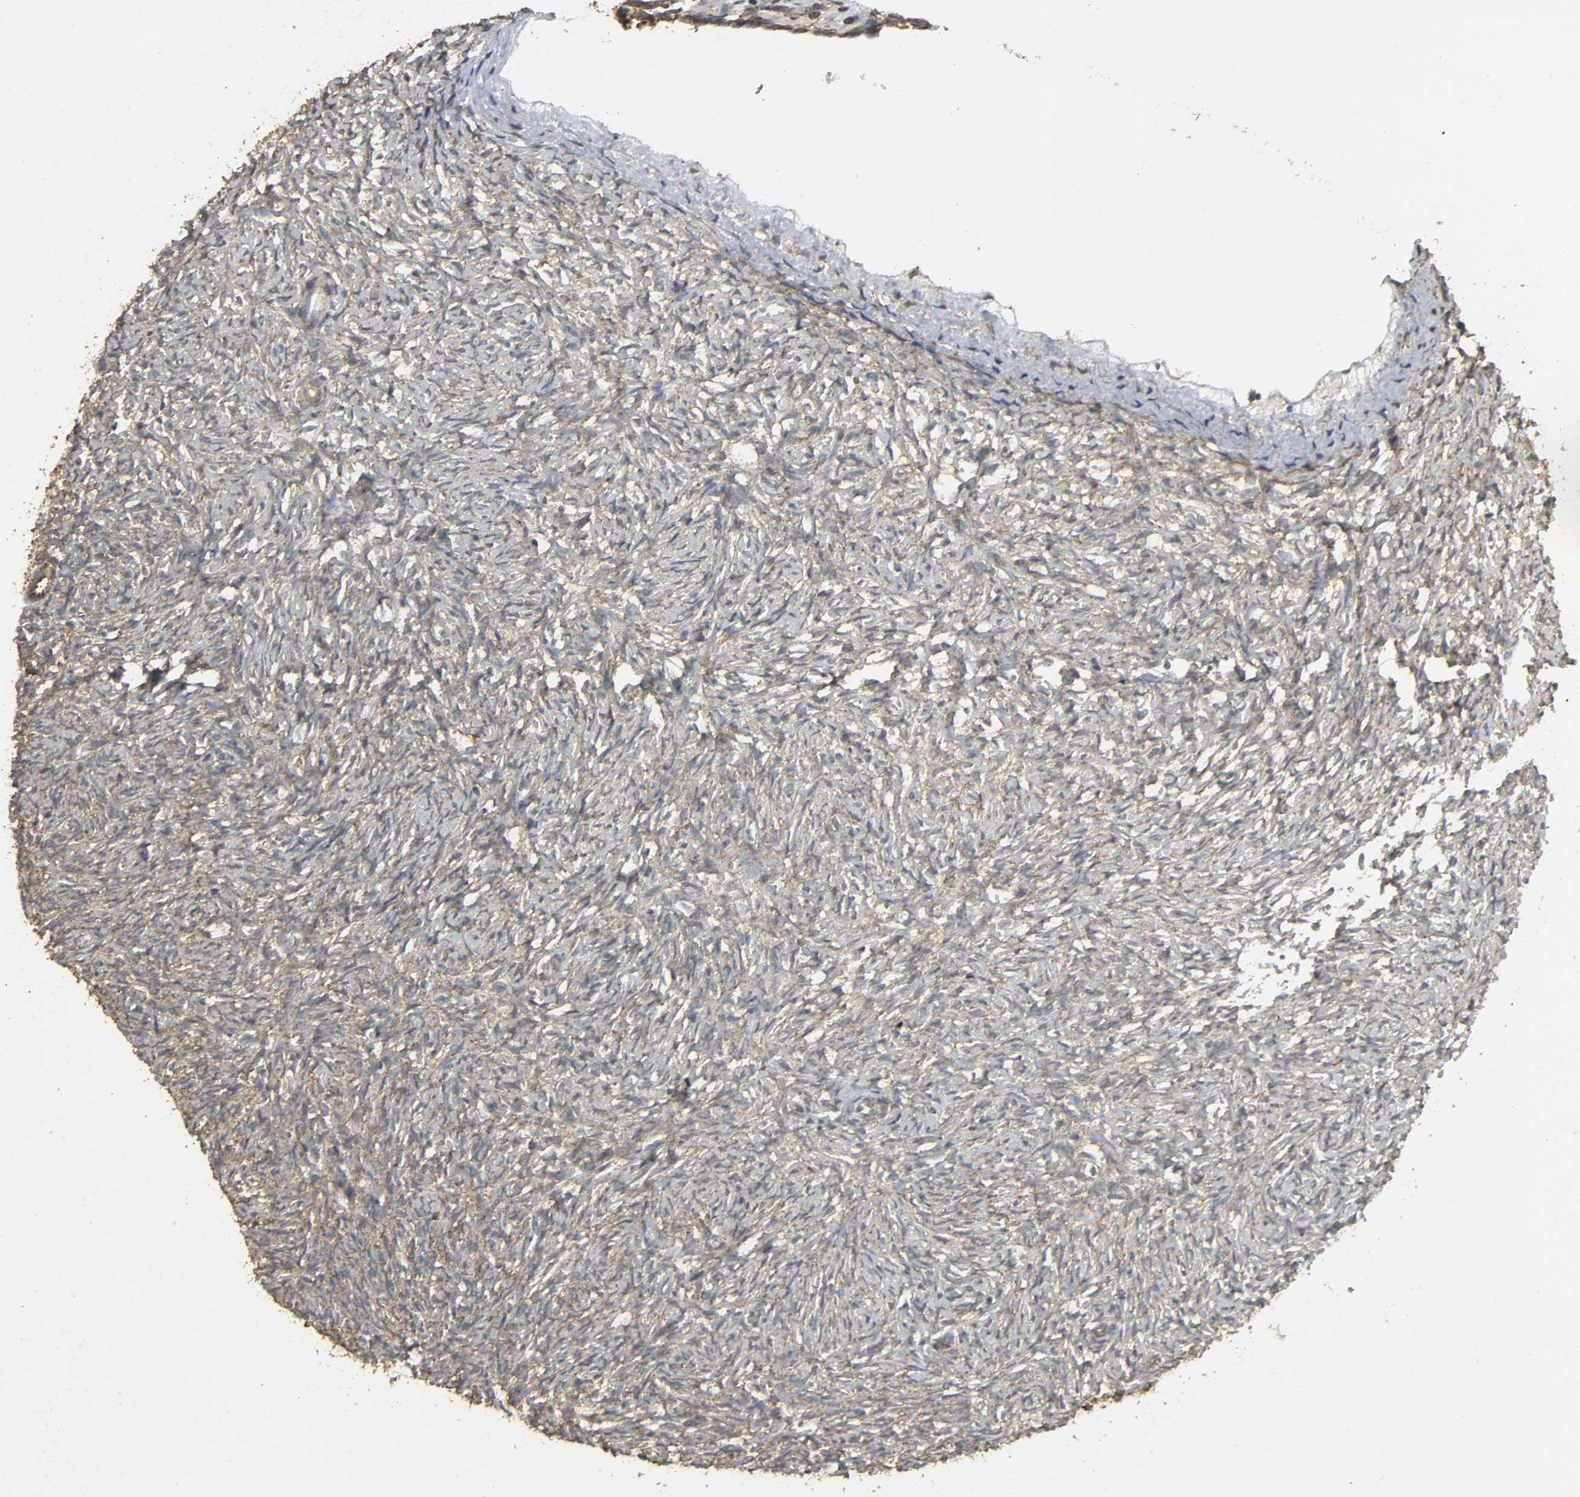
{"staining": {"intensity": "moderate", "quantity": ">75%", "location": "cytoplasmic/membranous"}, "tissue": "ovary", "cell_type": "Ovarian stroma cells", "image_type": "normal", "snomed": [{"axis": "morphology", "description": "Normal tissue, NOS"}, {"axis": "topography", "description": "Ovary"}], "caption": "Ovary stained with IHC demonstrates moderate cytoplasmic/membranous expression in about >75% of ovarian stroma cells.", "gene": "DDX6", "patient": {"sex": "female", "age": 35}}